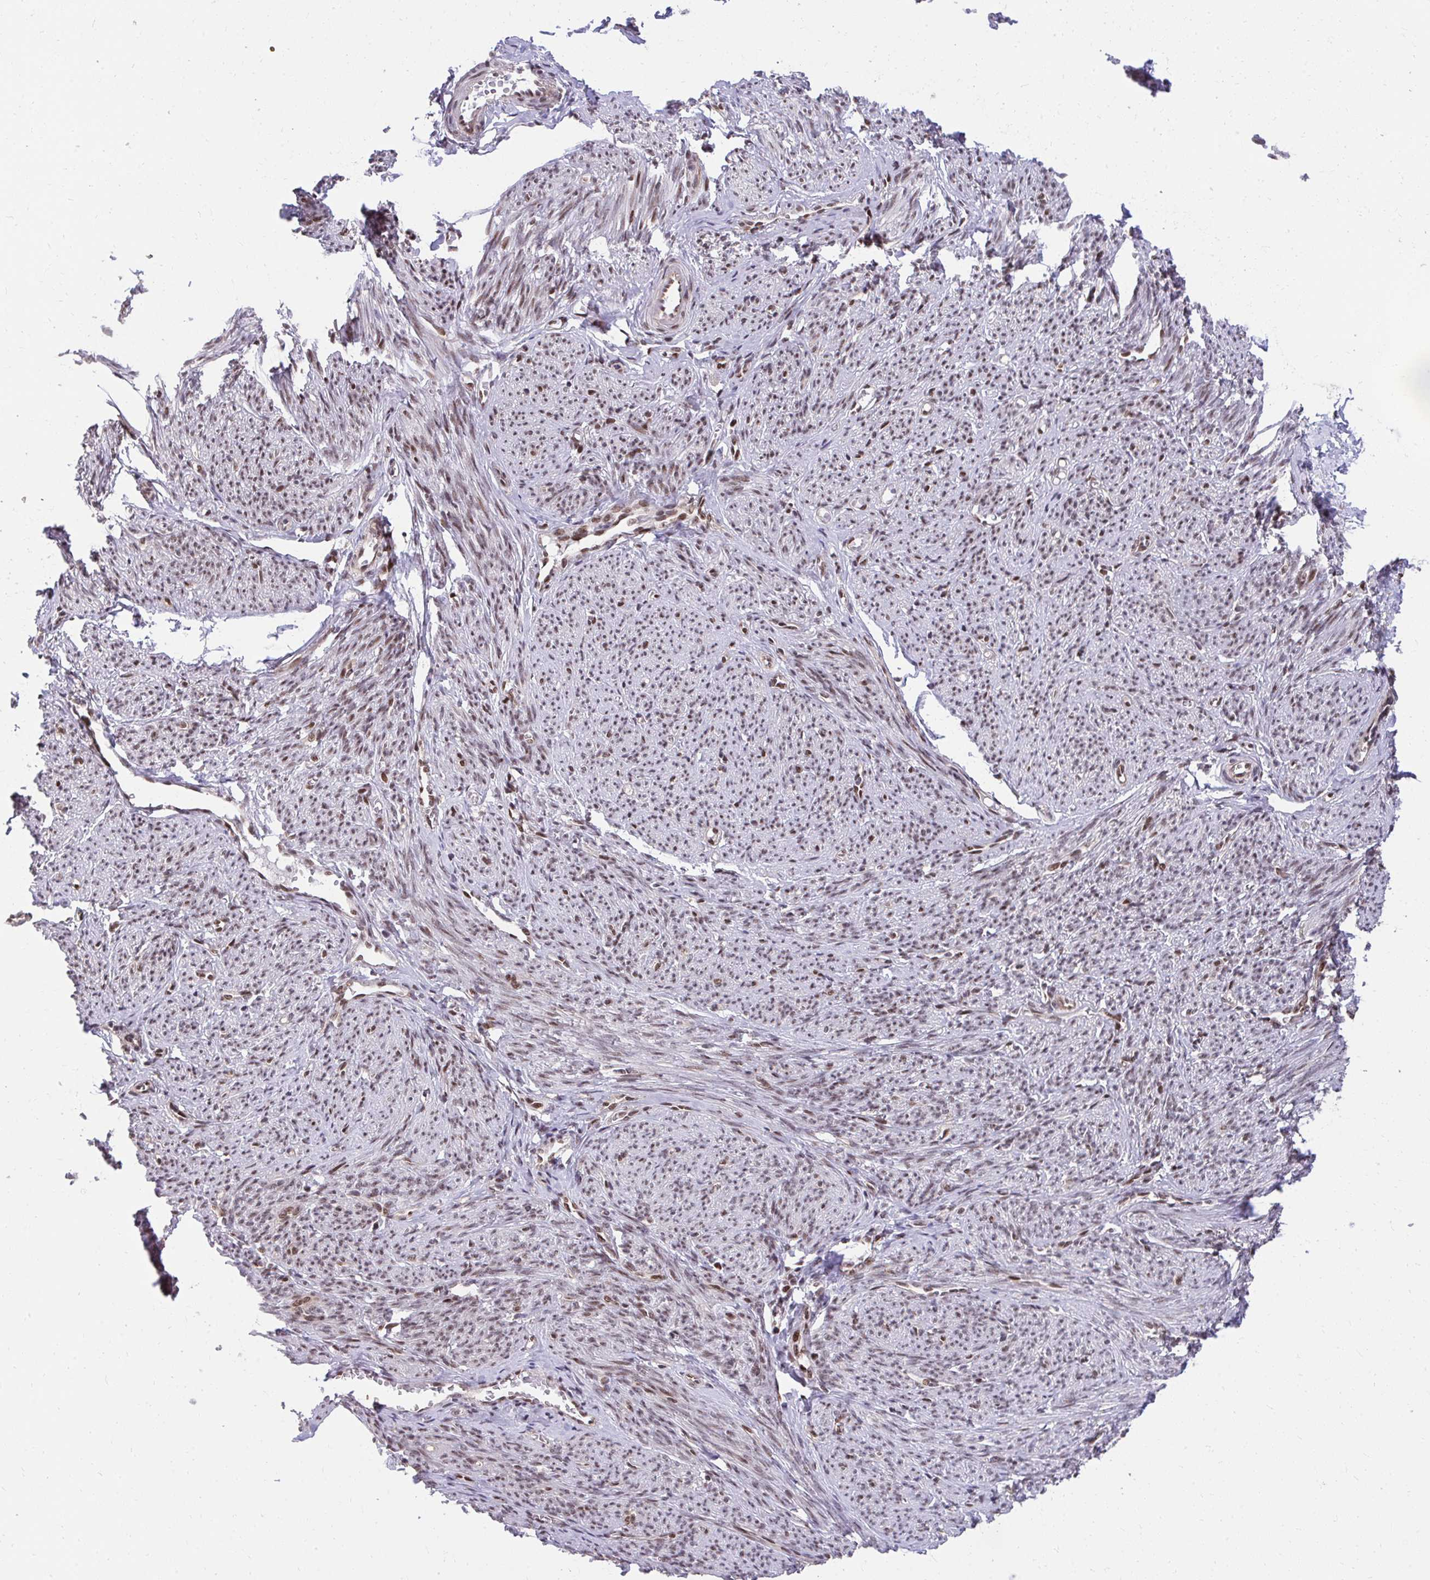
{"staining": {"intensity": "strong", "quantity": ">75%", "location": "nuclear"}, "tissue": "smooth muscle", "cell_type": "Smooth muscle cells", "image_type": "normal", "snomed": [{"axis": "morphology", "description": "Normal tissue, NOS"}, {"axis": "topography", "description": "Smooth muscle"}], "caption": "A brown stain labels strong nuclear positivity of a protein in smooth muscle cells of benign smooth muscle. (DAB (3,3'-diaminobenzidine) IHC with brightfield microscopy, high magnification).", "gene": "HOXA4", "patient": {"sex": "female", "age": 65}}